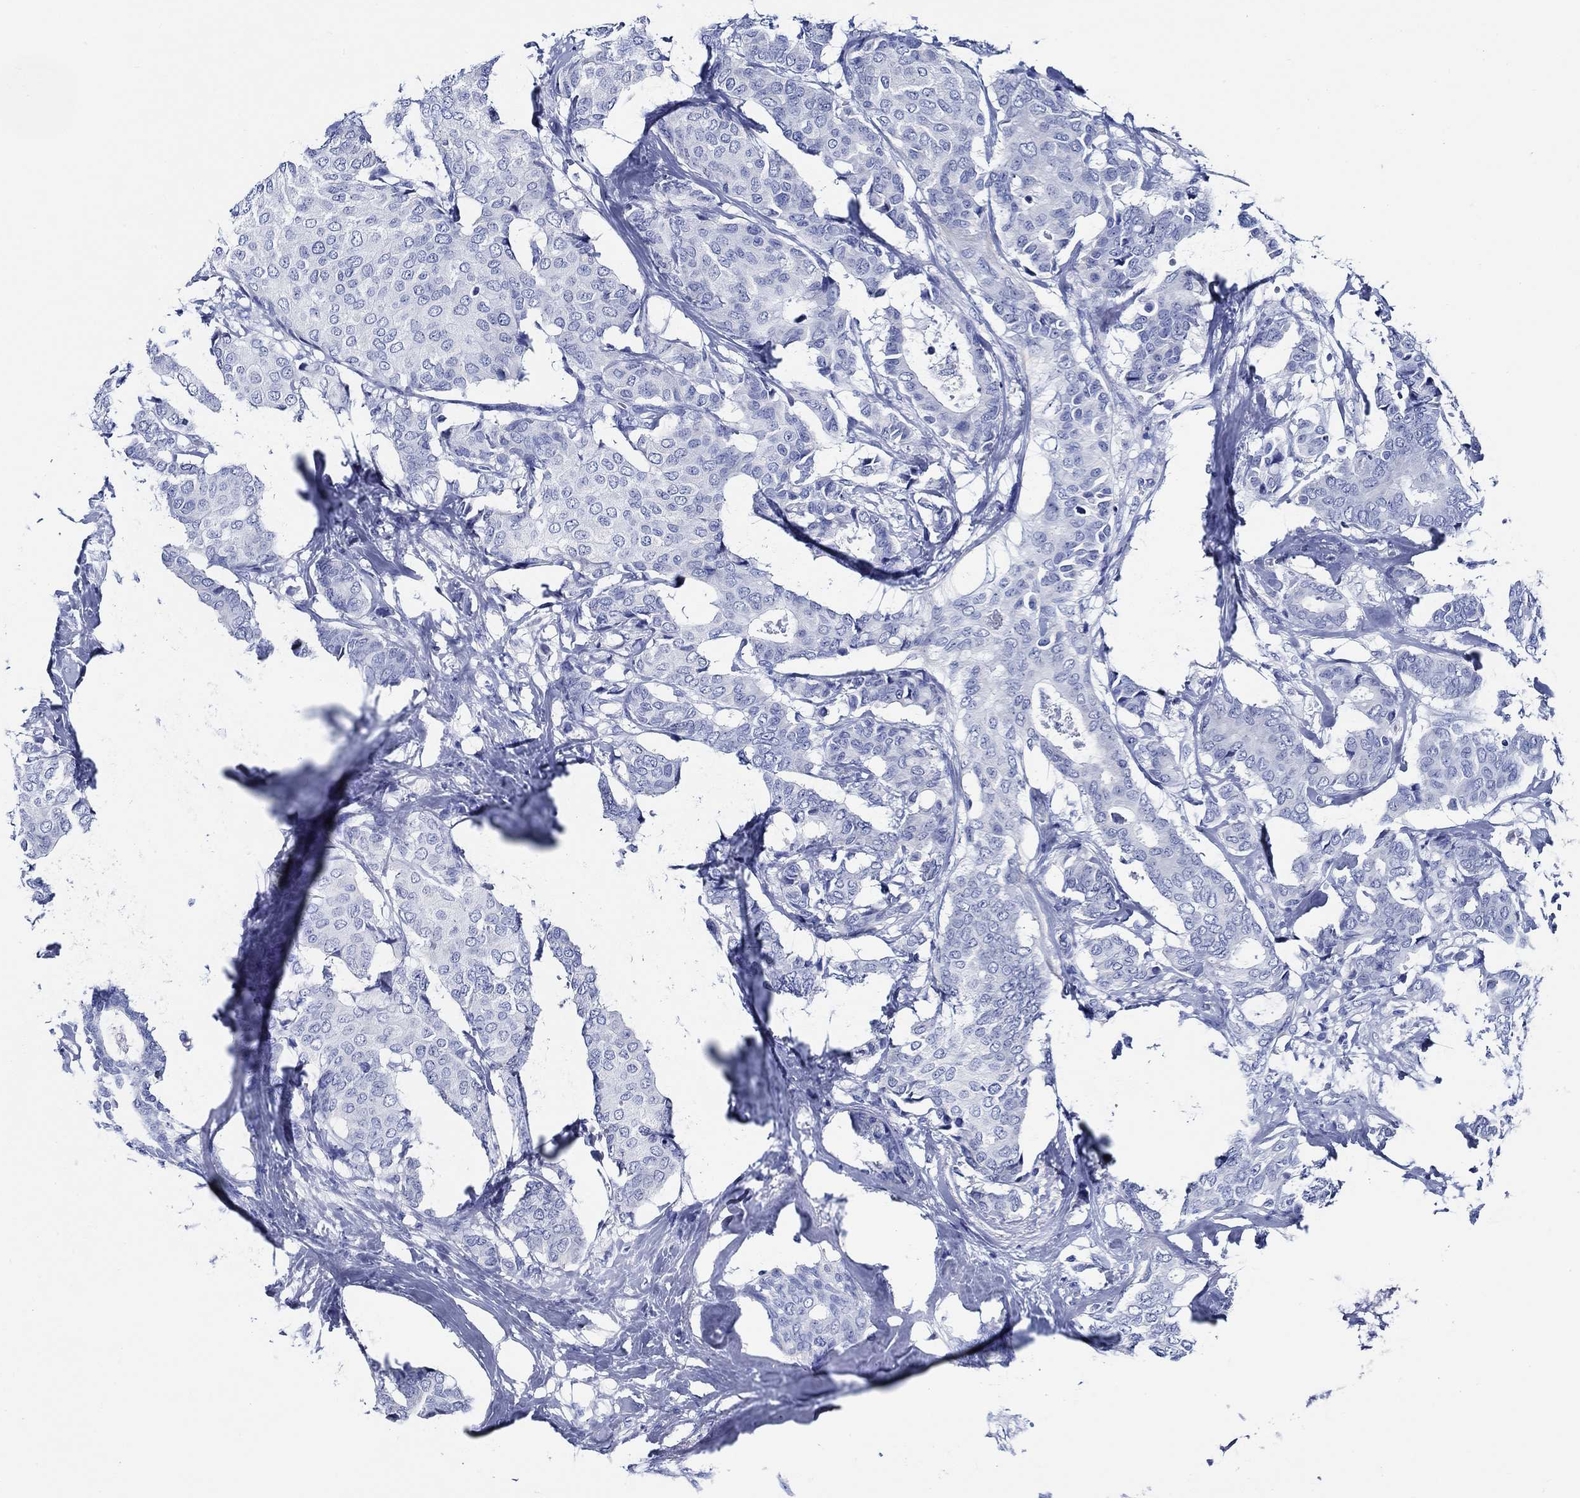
{"staining": {"intensity": "negative", "quantity": "none", "location": "none"}, "tissue": "breast cancer", "cell_type": "Tumor cells", "image_type": "cancer", "snomed": [{"axis": "morphology", "description": "Duct carcinoma"}, {"axis": "topography", "description": "Breast"}], "caption": "Protein analysis of breast invasive ductal carcinoma shows no significant positivity in tumor cells. (DAB immunohistochemistry (IHC) with hematoxylin counter stain).", "gene": "WDR62", "patient": {"sex": "female", "age": 75}}